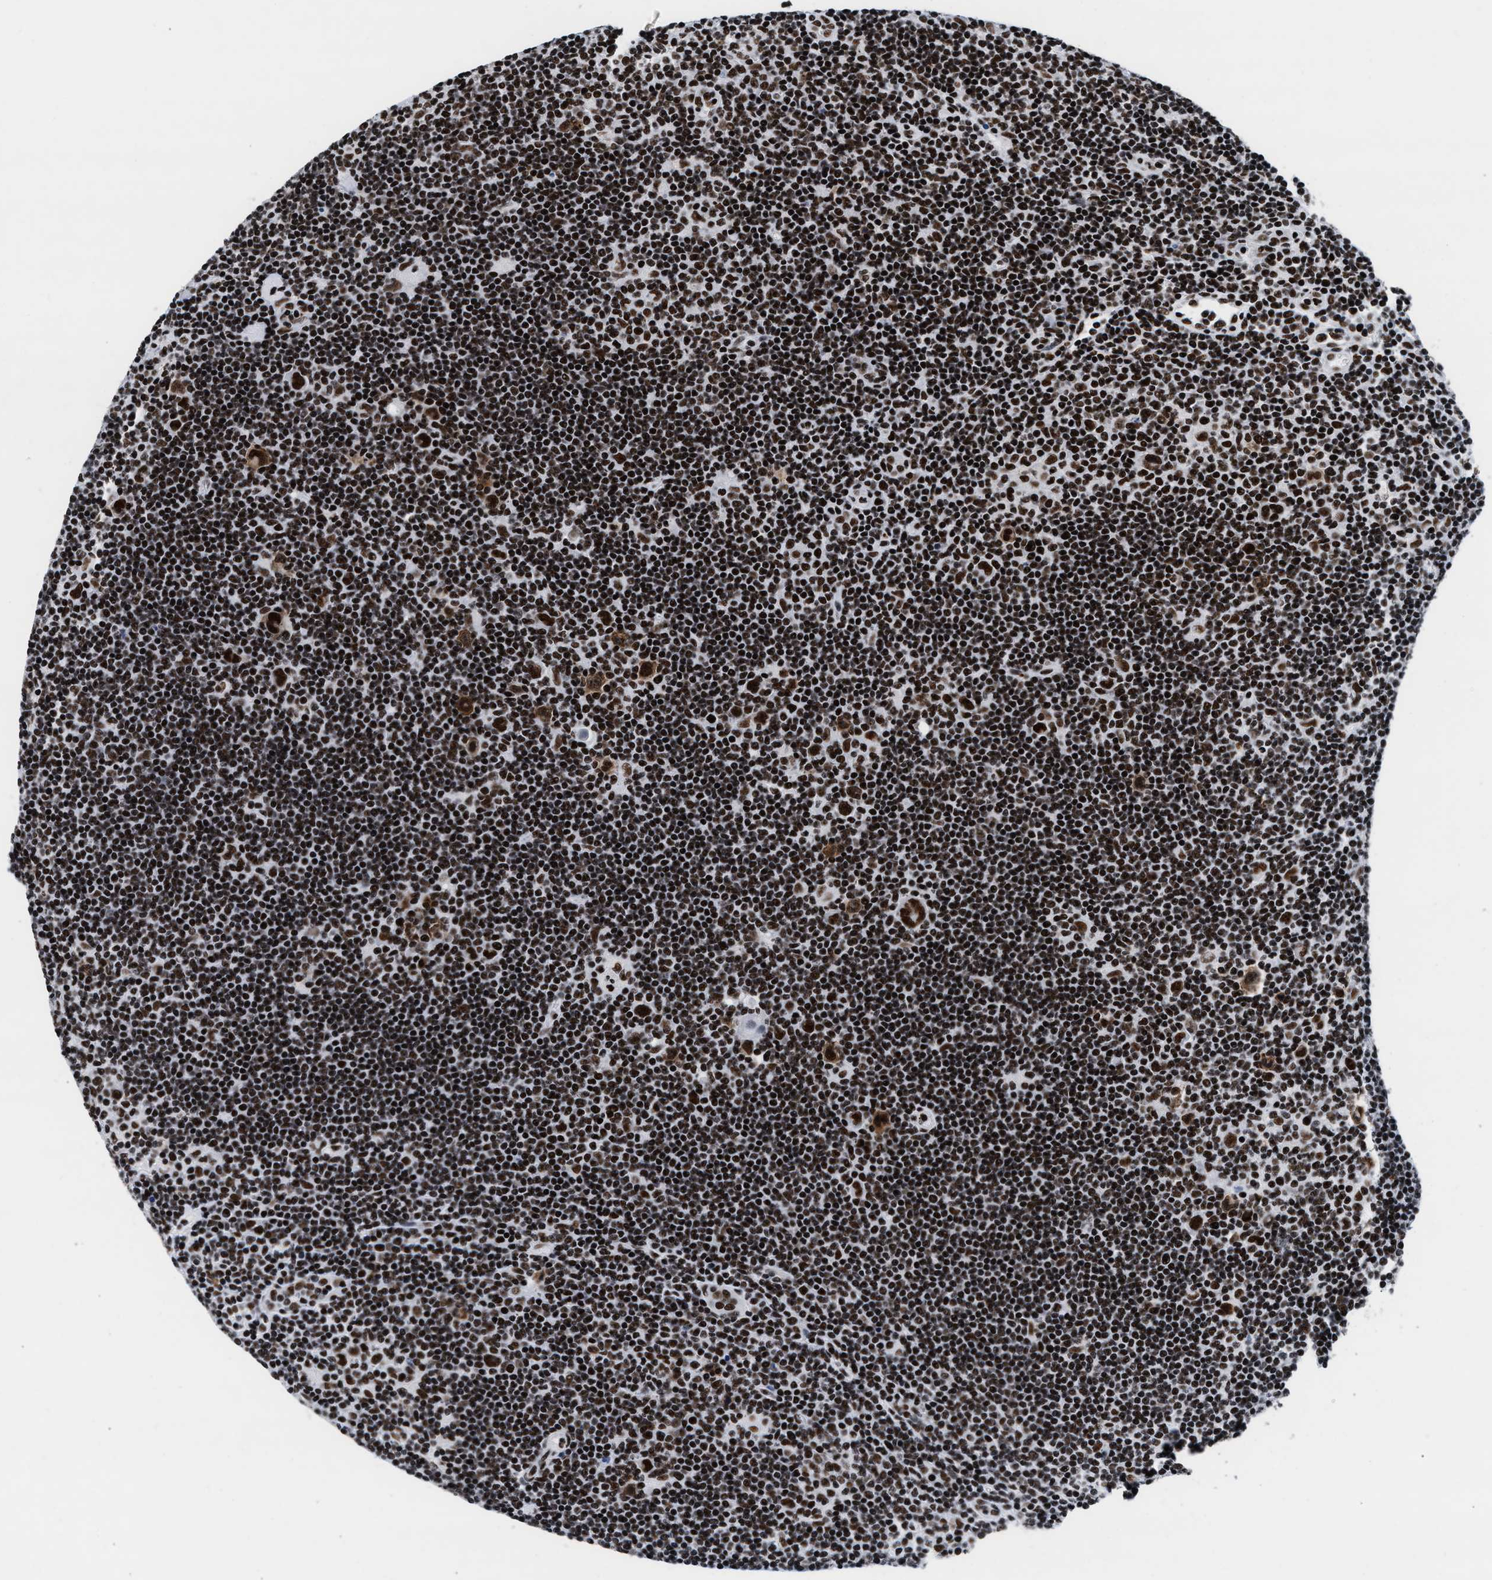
{"staining": {"intensity": "strong", "quantity": ">75%", "location": "nuclear"}, "tissue": "lymphoma", "cell_type": "Tumor cells", "image_type": "cancer", "snomed": [{"axis": "morphology", "description": "Hodgkin's disease, NOS"}, {"axis": "topography", "description": "Lymph node"}], "caption": "Human Hodgkin's disease stained for a protein (brown) displays strong nuclear positive expression in approximately >75% of tumor cells.", "gene": "RAD21", "patient": {"sex": "female", "age": 57}}